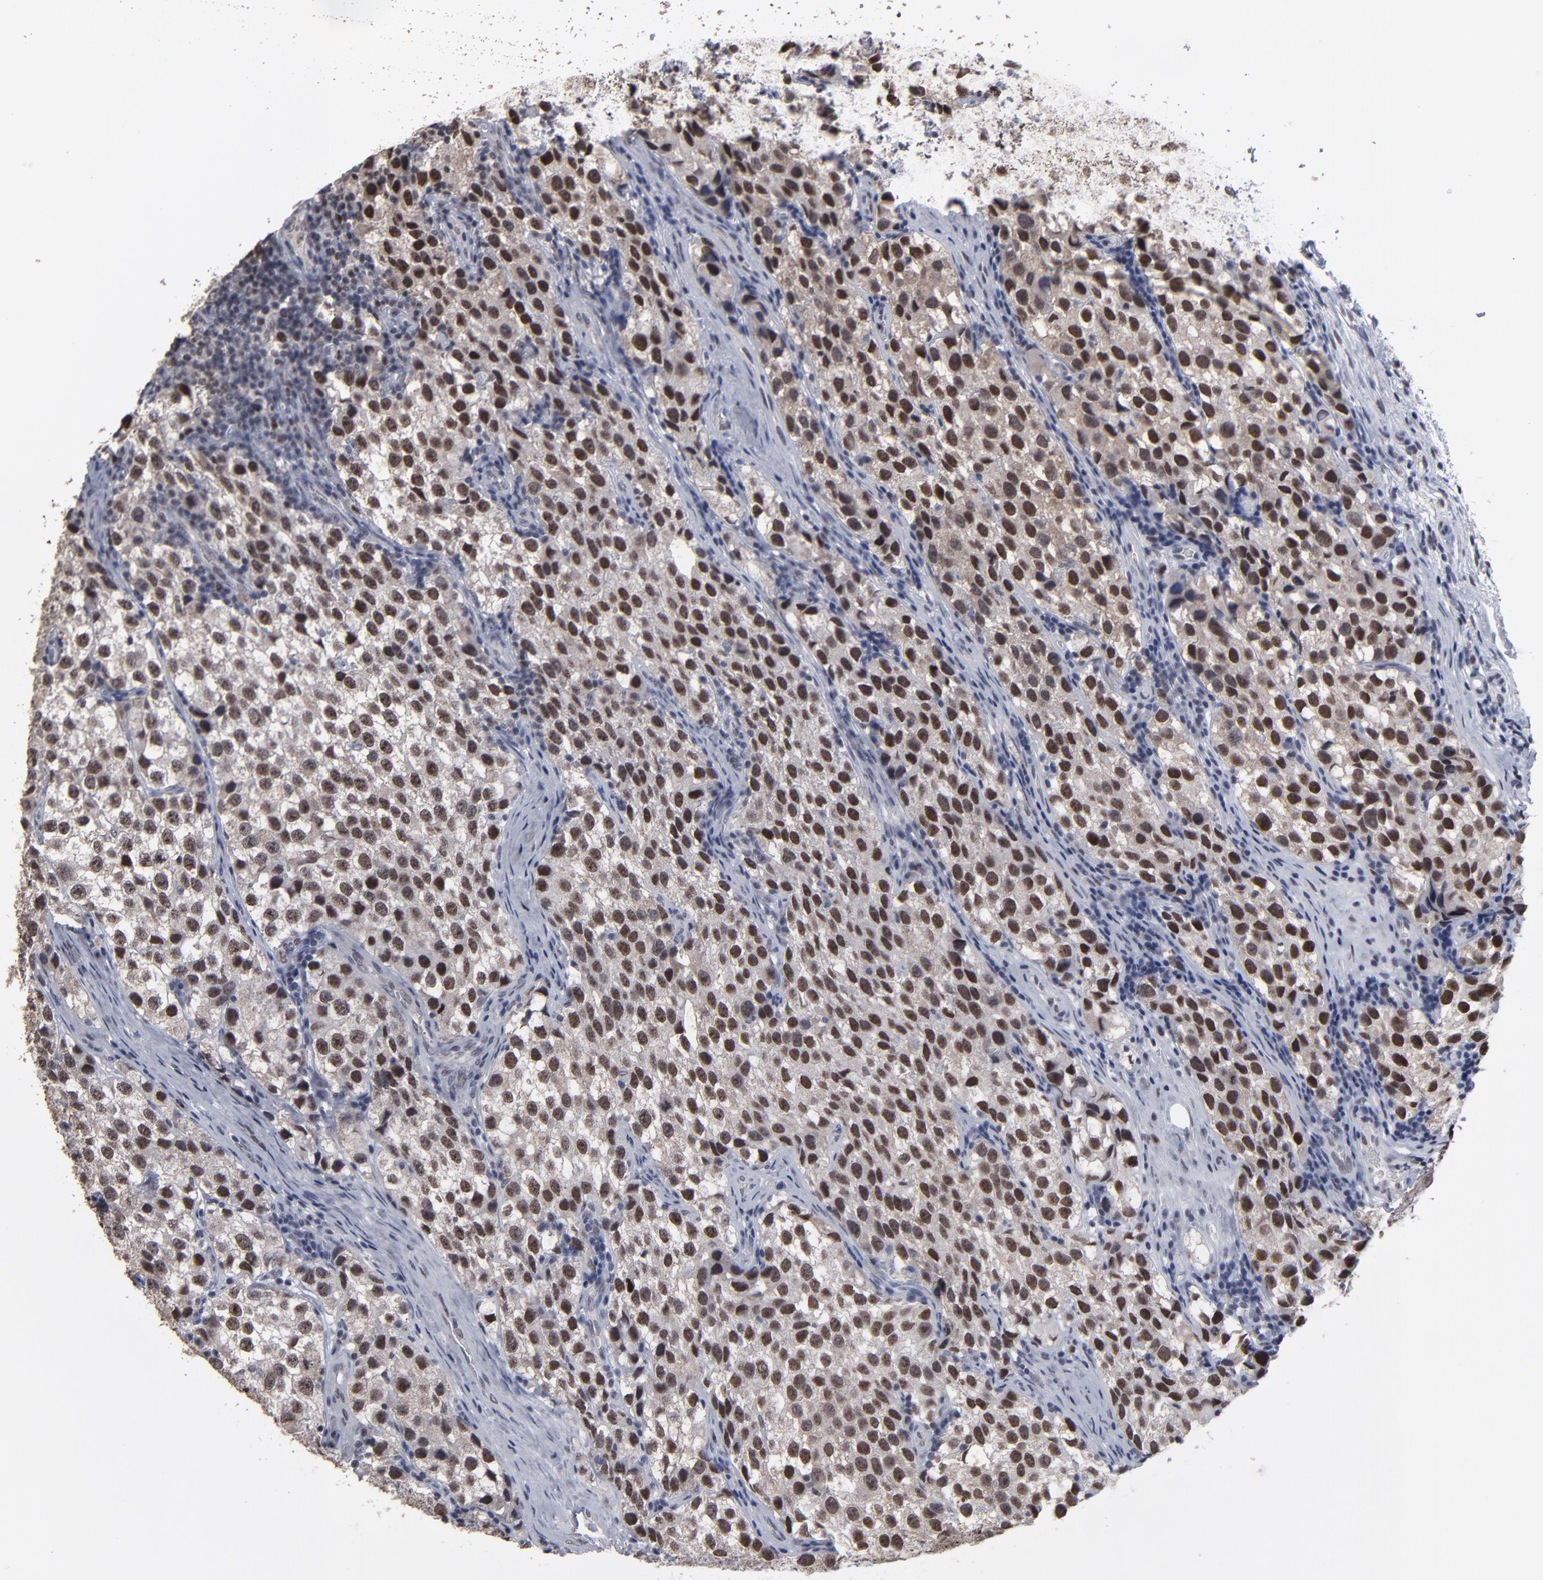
{"staining": {"intensity": "strong", "quantity": ">75%", "location": "nuclear"}, "tissue": "testis cancer", "cell_type": "Tumor cells", "image_type": "cancer", "snomed": [{"axis": "morphology", "description": "Seminoma, NOS"}, {"axis": "topography", "description": "Testis"}], "caption": "Strong nuclear staining is identified in approximately >75% of tumor cells in testis cancer.", "gene": "SSRP1", "patient": {"sex": "male", "age": 39}}